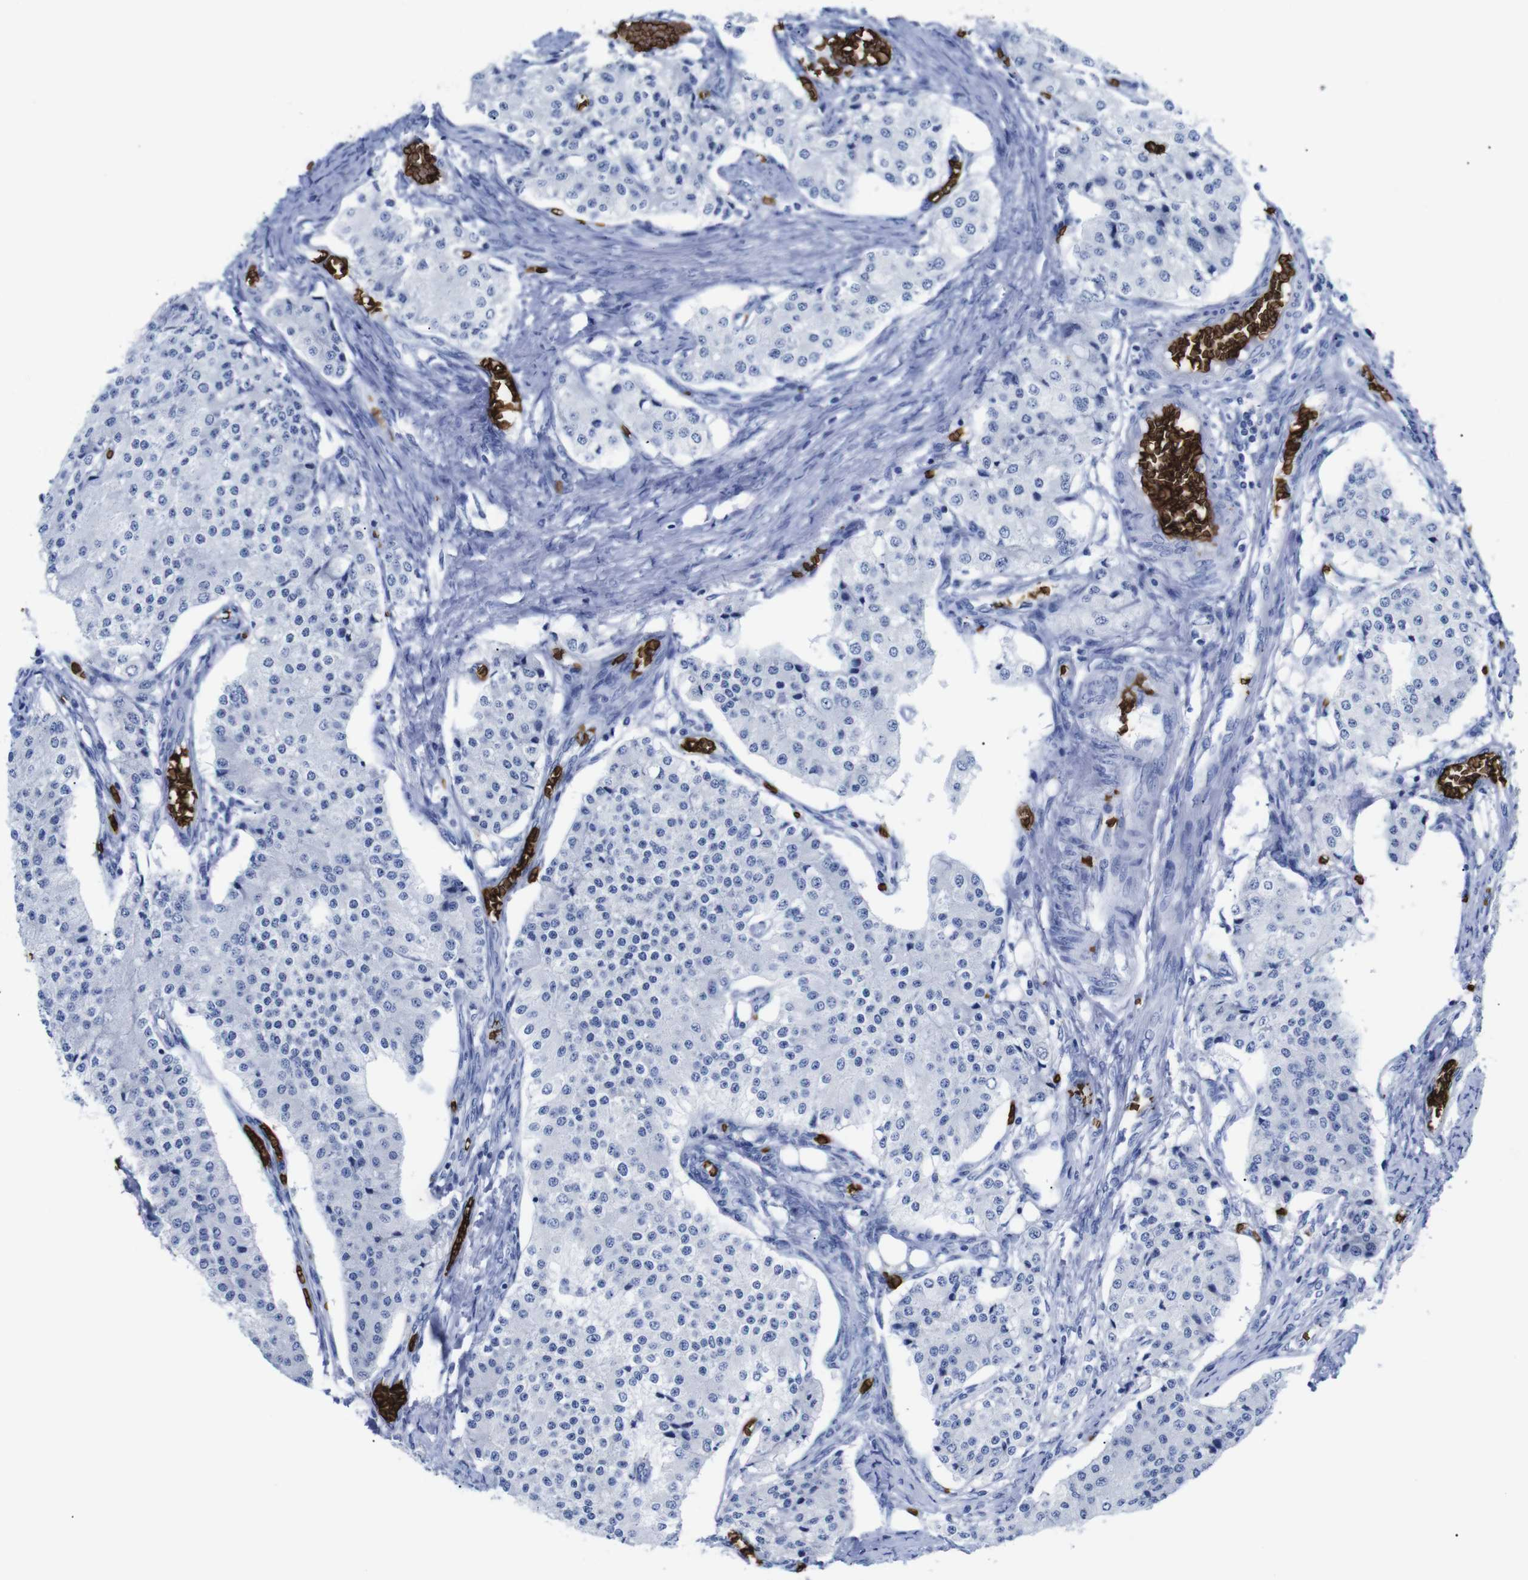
{"staining": {"intensity": "negative", "quantity": "none", "location": "none"}, "tissue": "carcinoid", "cell_type": "Tumor cells", "image_type": "cancer", "snomed": [{"axis": "morphology", "description": "Carcinoid, malignant, NOS"}, {"axis": "topography", "description": "Colon"}], "caption": "This is a histopathology image of immunohistochemistry (IHC) staining of carcinoid, which shows no expression in tumor cells.", "gene": "S1PR2", "patient": {"sex": "female", "age": 52}}